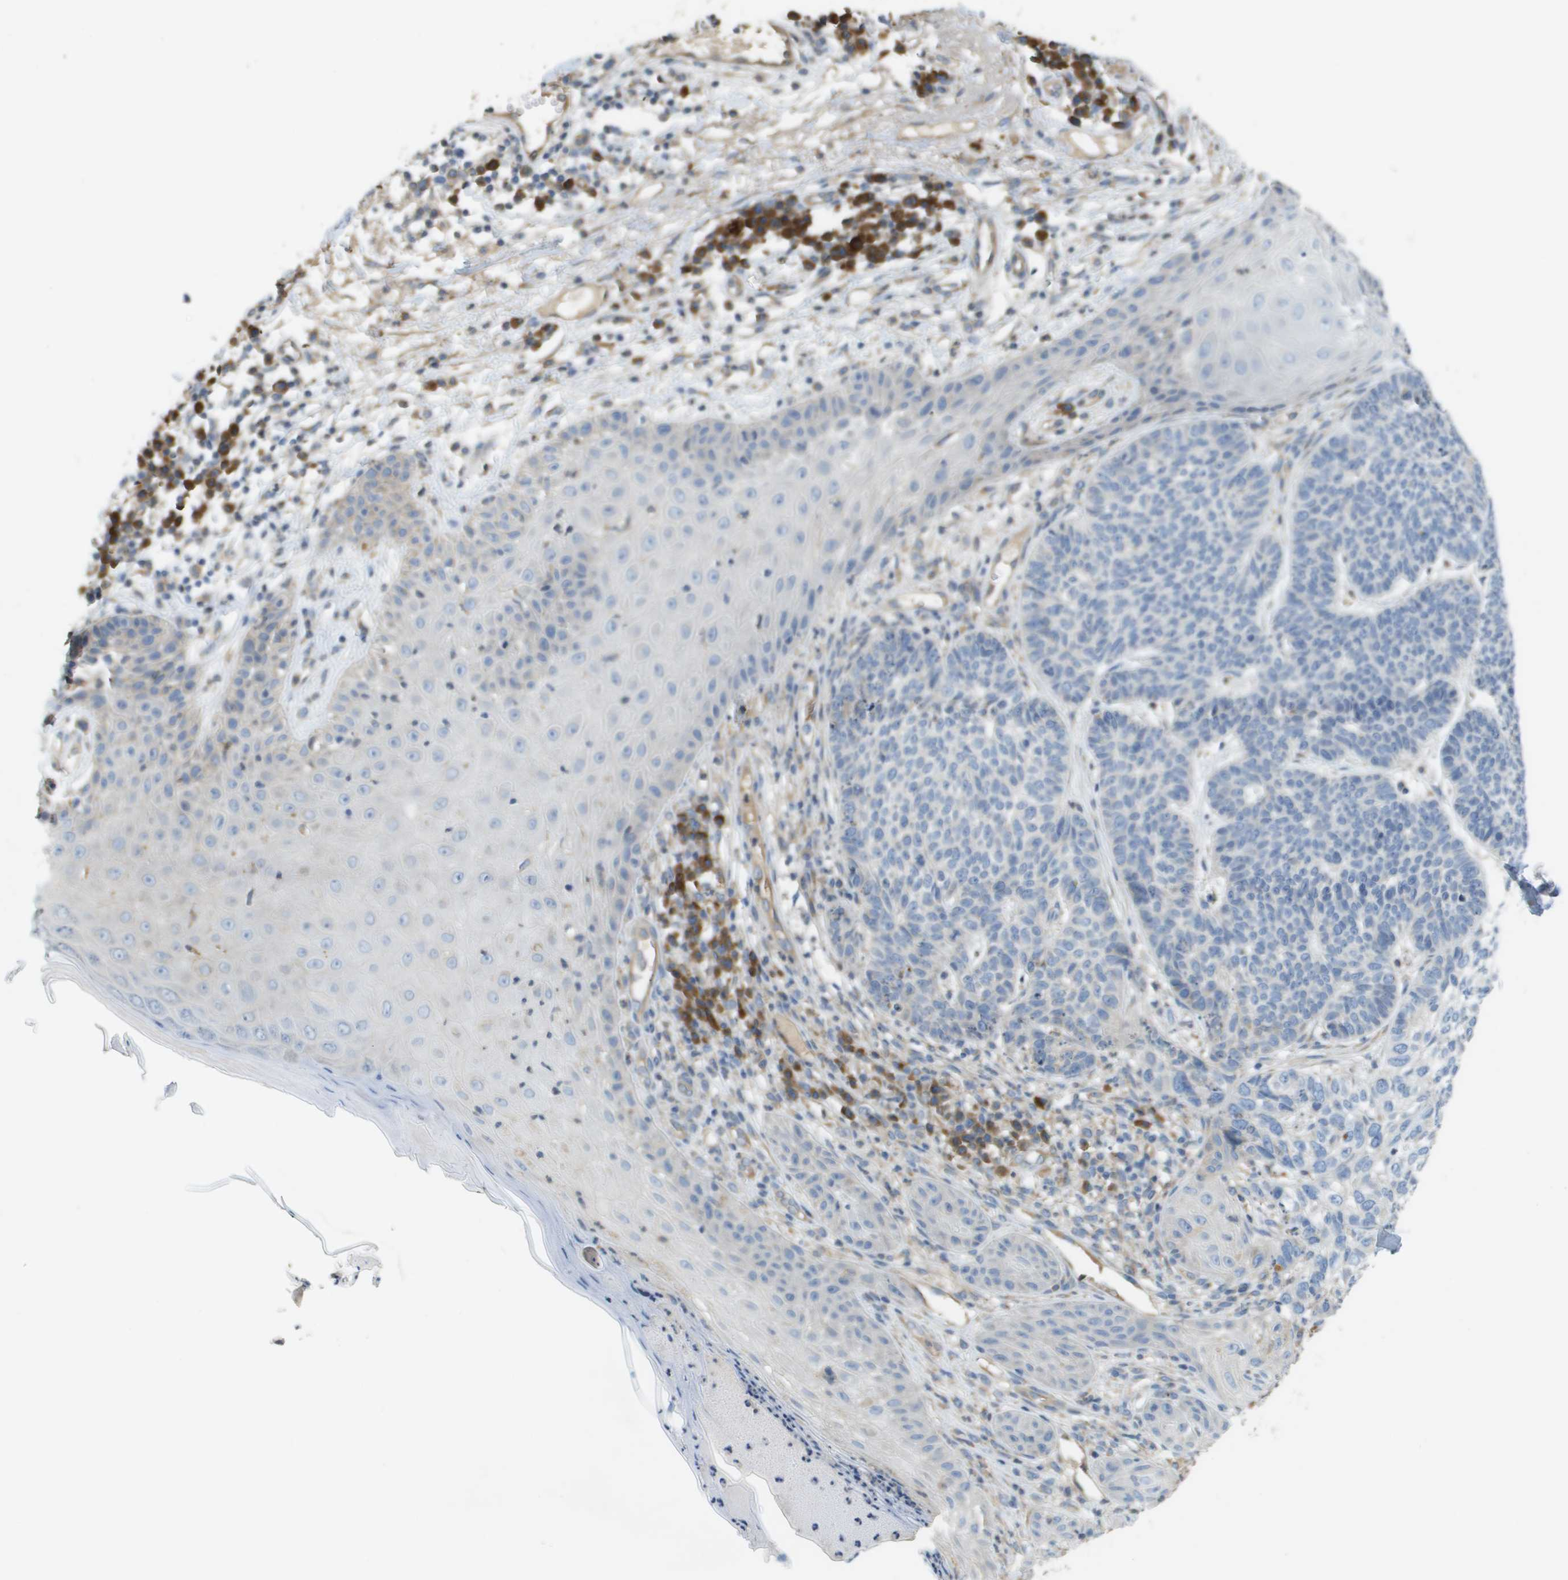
{"staining": {"intensity": "negative", "quantity": "none", "location": "none"}, "tissue": "skin cancer", "cell_type": "Tumor cells", "image_type": "cancer", "snomed": [{"axis": "morphology", "description": "Normal tissue, NOS"}, {"axis": "morphology", "description": "Basal cell carcinoma"}, {"axis": "topography", "description": "Skin"}], "caption": "A micrograph of skin basal cell carcinoma stained for a protein exhibits no brown staining in tumor cells. (Brightfield microscopy of DAB (3,3'-diaminobenzidine) immunohistochemistry at high magnification).", "gene": "CASP10", "patient": {"sex": "male", "age": 79}}